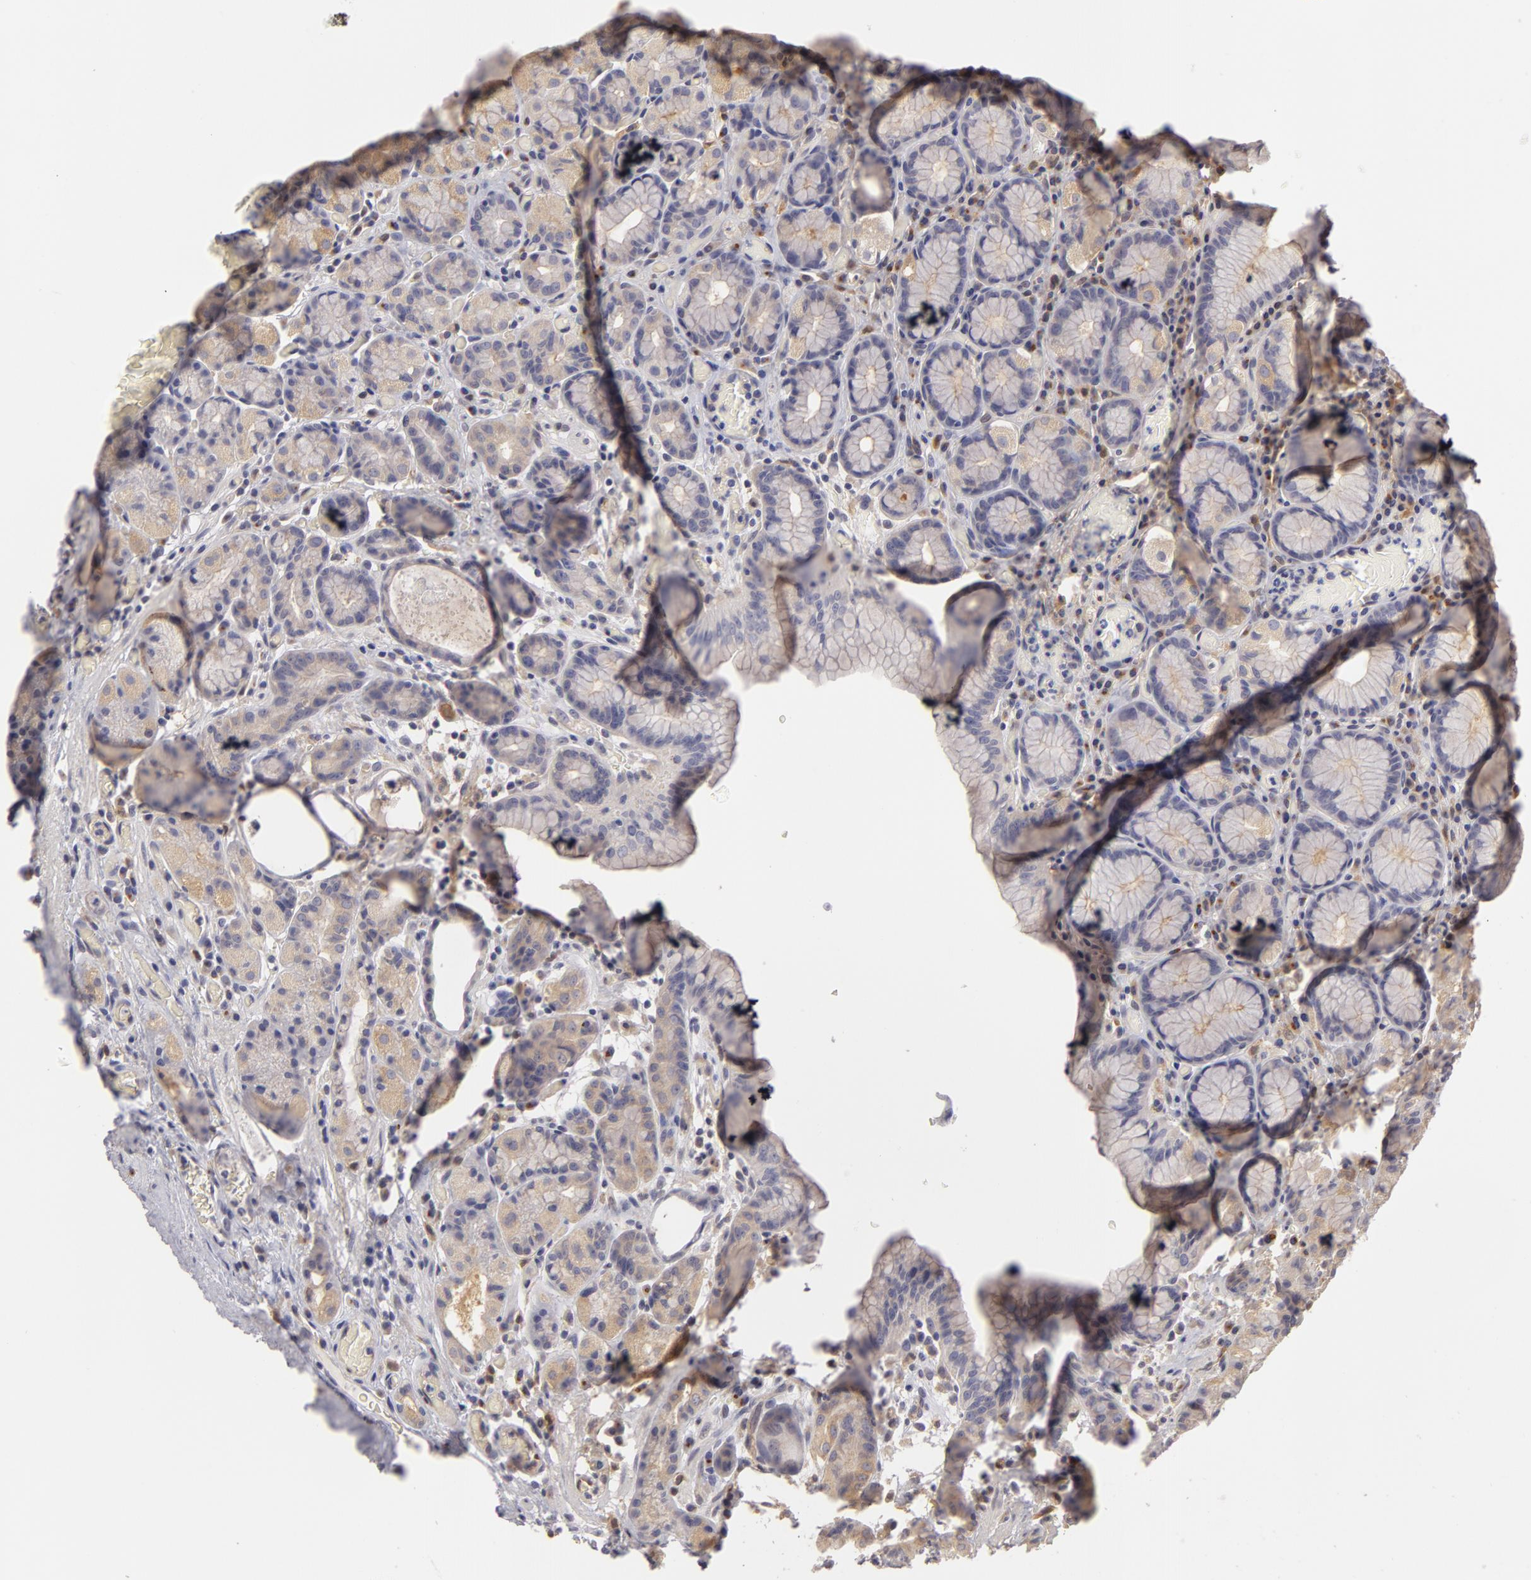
{"staining": {"intensity": "weak", "quantity": "<25%", "location": "cytoplasmic/membranous"}, "tissue": "stomach", "cell_type": "Glandular cells", "image_type": "normal", "snomed": [{"axis": "morphology", "description": "Normal tissue, NOS"}, {"axis": "topography", "description": "Stomach, lower"}], "caption": "IHC histopathology image of unremarkable stomach: human stomach stained with DAB demonstrates no significant protein staining in glandular cells.", "gene": "ZNF229", "patient": {"sex": "male", "age": 58}}